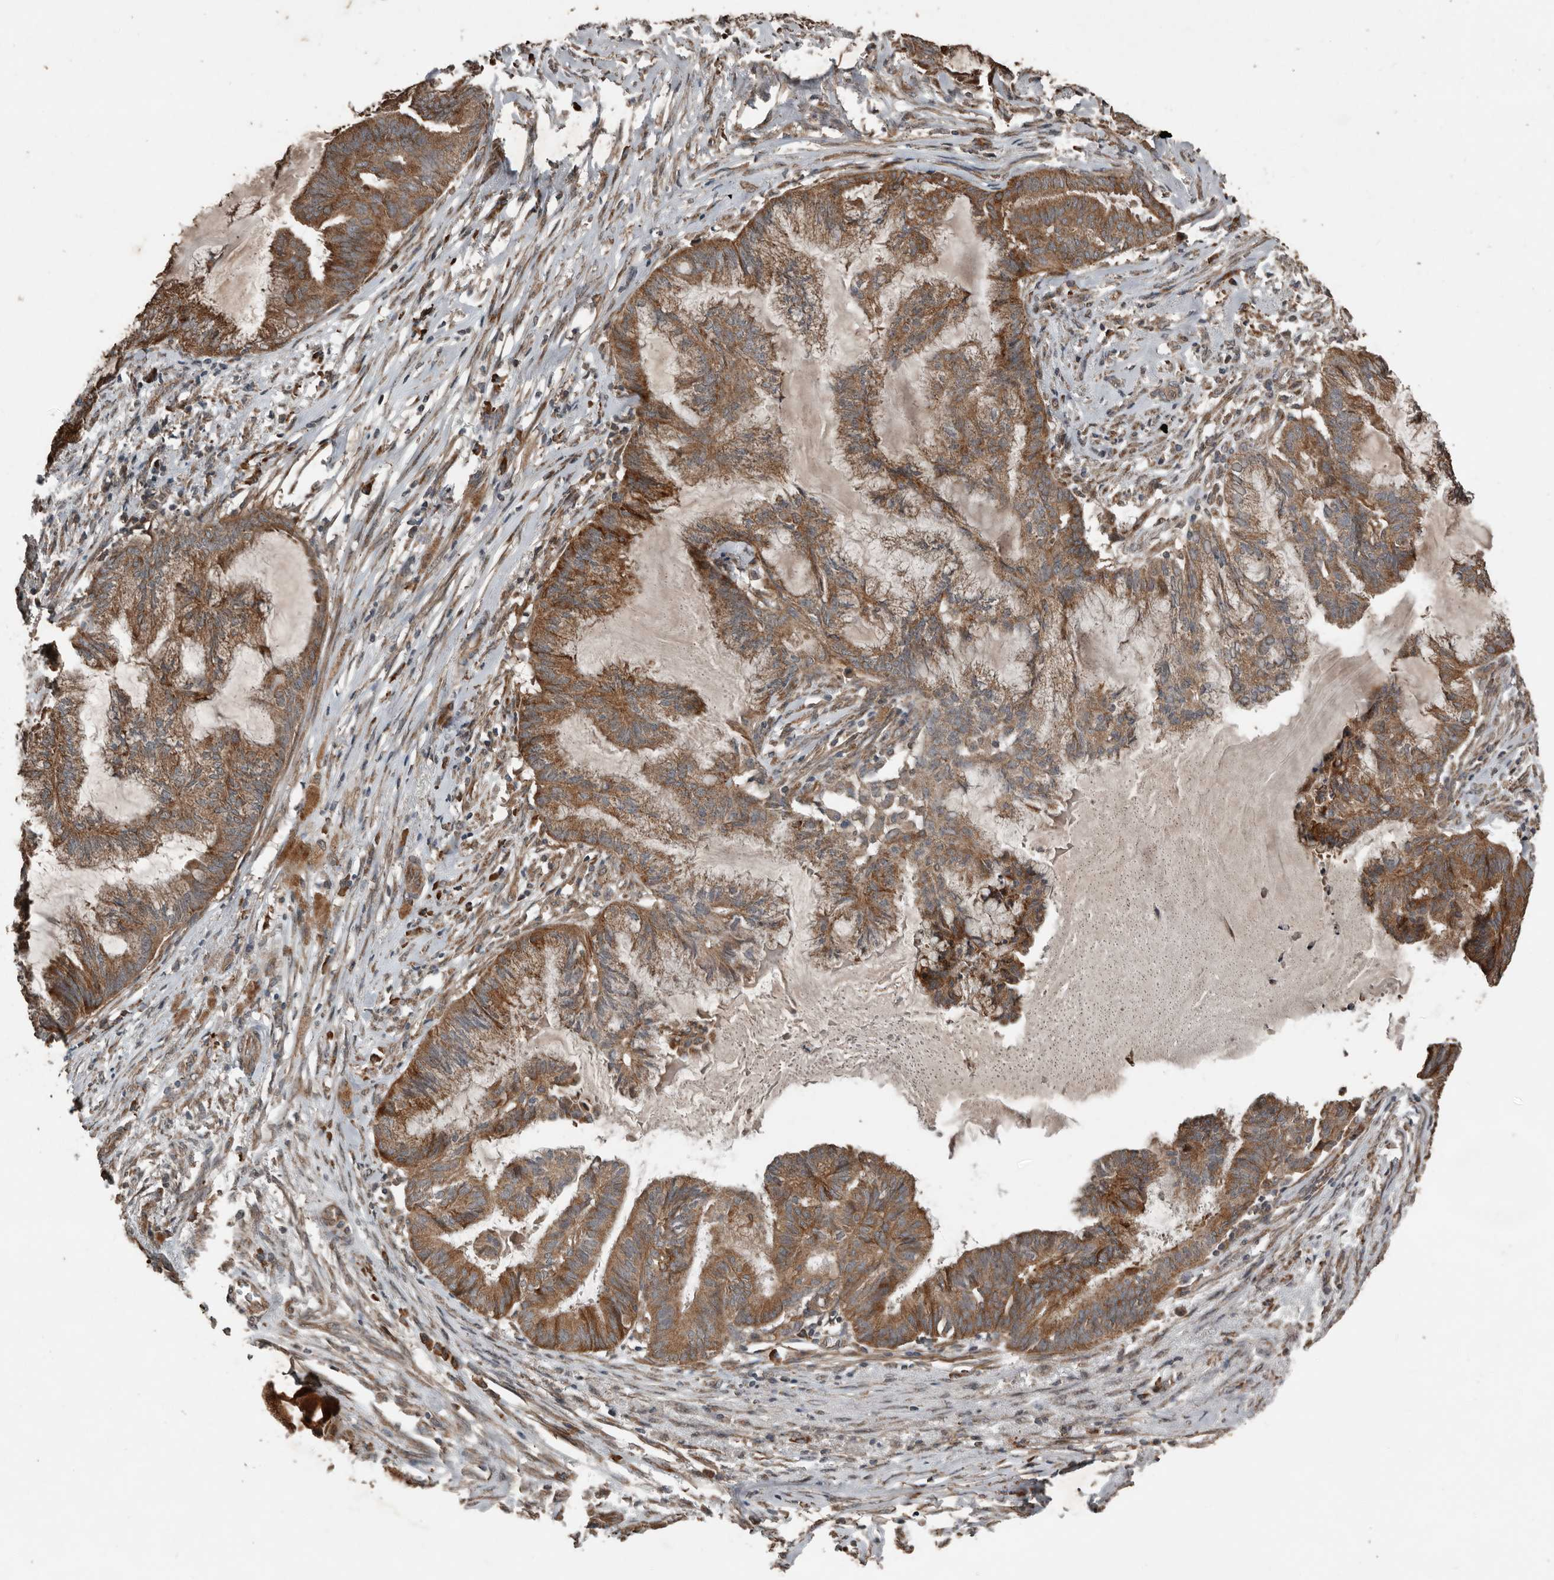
{"staining": {"intensity": "moderate", "quantity": ">75%", "location": "cytoplasmic/membranous"}, "tissue": "endometrial cancer", "cell_type": "Tumor cells", "image_type": "cancer", "snomed": [{"axis": "morphology", "description": "Adenocarcinoma, NOS"}, {"axis": "topography", "description": "Endometrium"}], "caption": "Endometrial adenocarcinoma stained for a protein (brown) exhibits moderate cytoplasmic/membranous positive expression in about >75% of tumor cells.", "gene": "RNF207", "patient": {"sex": "female", "age": 86}}